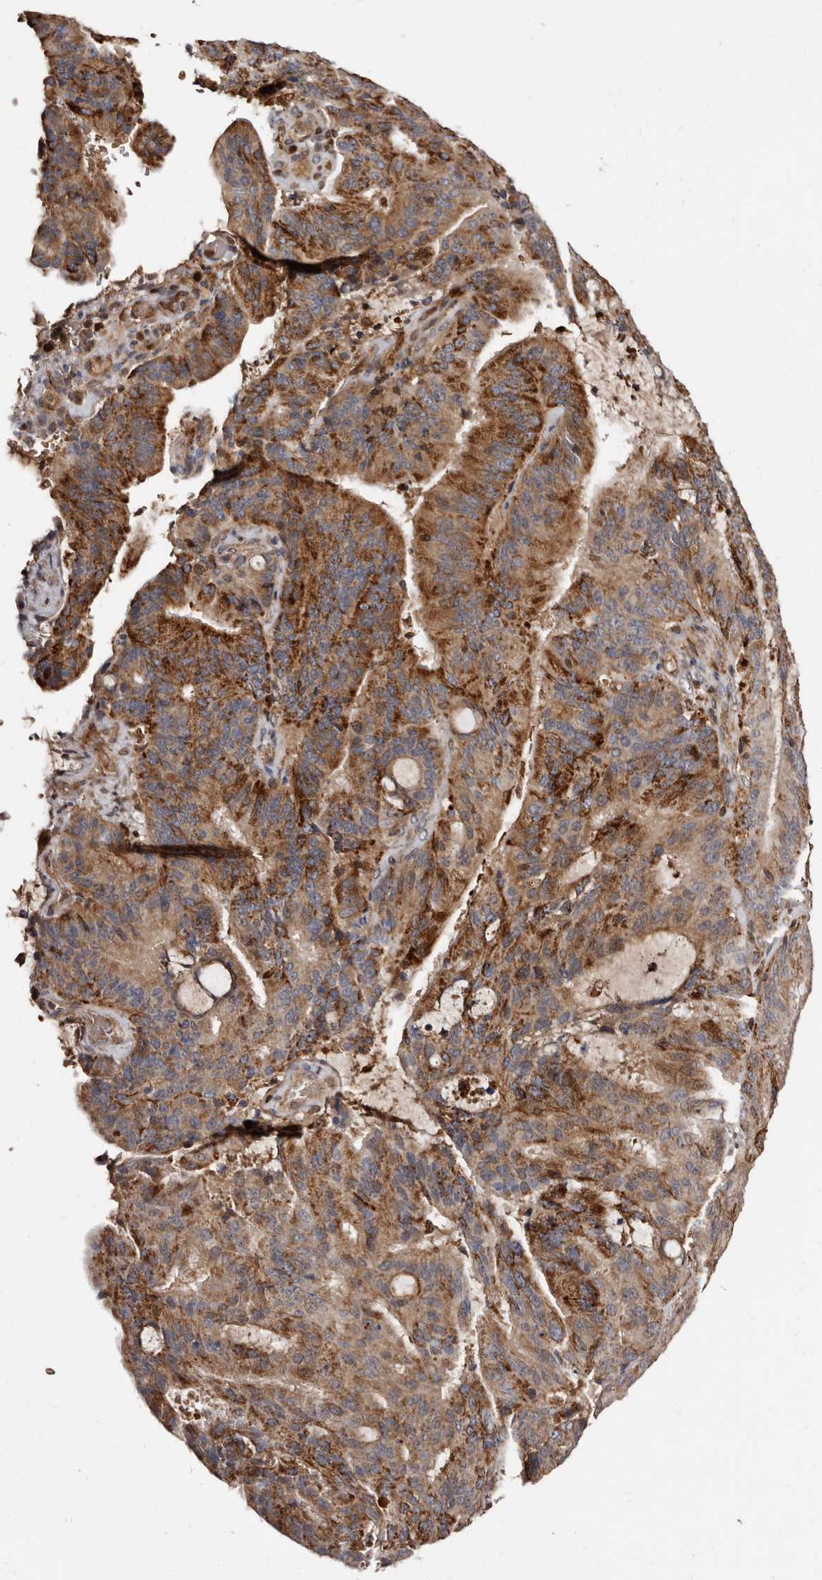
{"staining": {"intensity": "strong", "quantity": ">75%", "location": "cytoplasmic/membranous"}, "tissue": "liver cancer", "cell_type": "Tumor cells", "image_type": "cancer", "snomed": [{"axis": "morphology", "description": "Normal tissue, NOS"}, {"axis": "morphology", "description": "Cholangiocarcinoma"}, {"axis": "topography", "description": "Liver"}, {"axis": "topography", "description": "Peripheral nerve tissue"}], "caption": "An image of human liver cholangiocarcinoma stained for a protein shows strong cytoplasmic/membranous brown staining in tumor cells.", "gene": "BAX", "patient": {"sex": "female", "age": 73}}